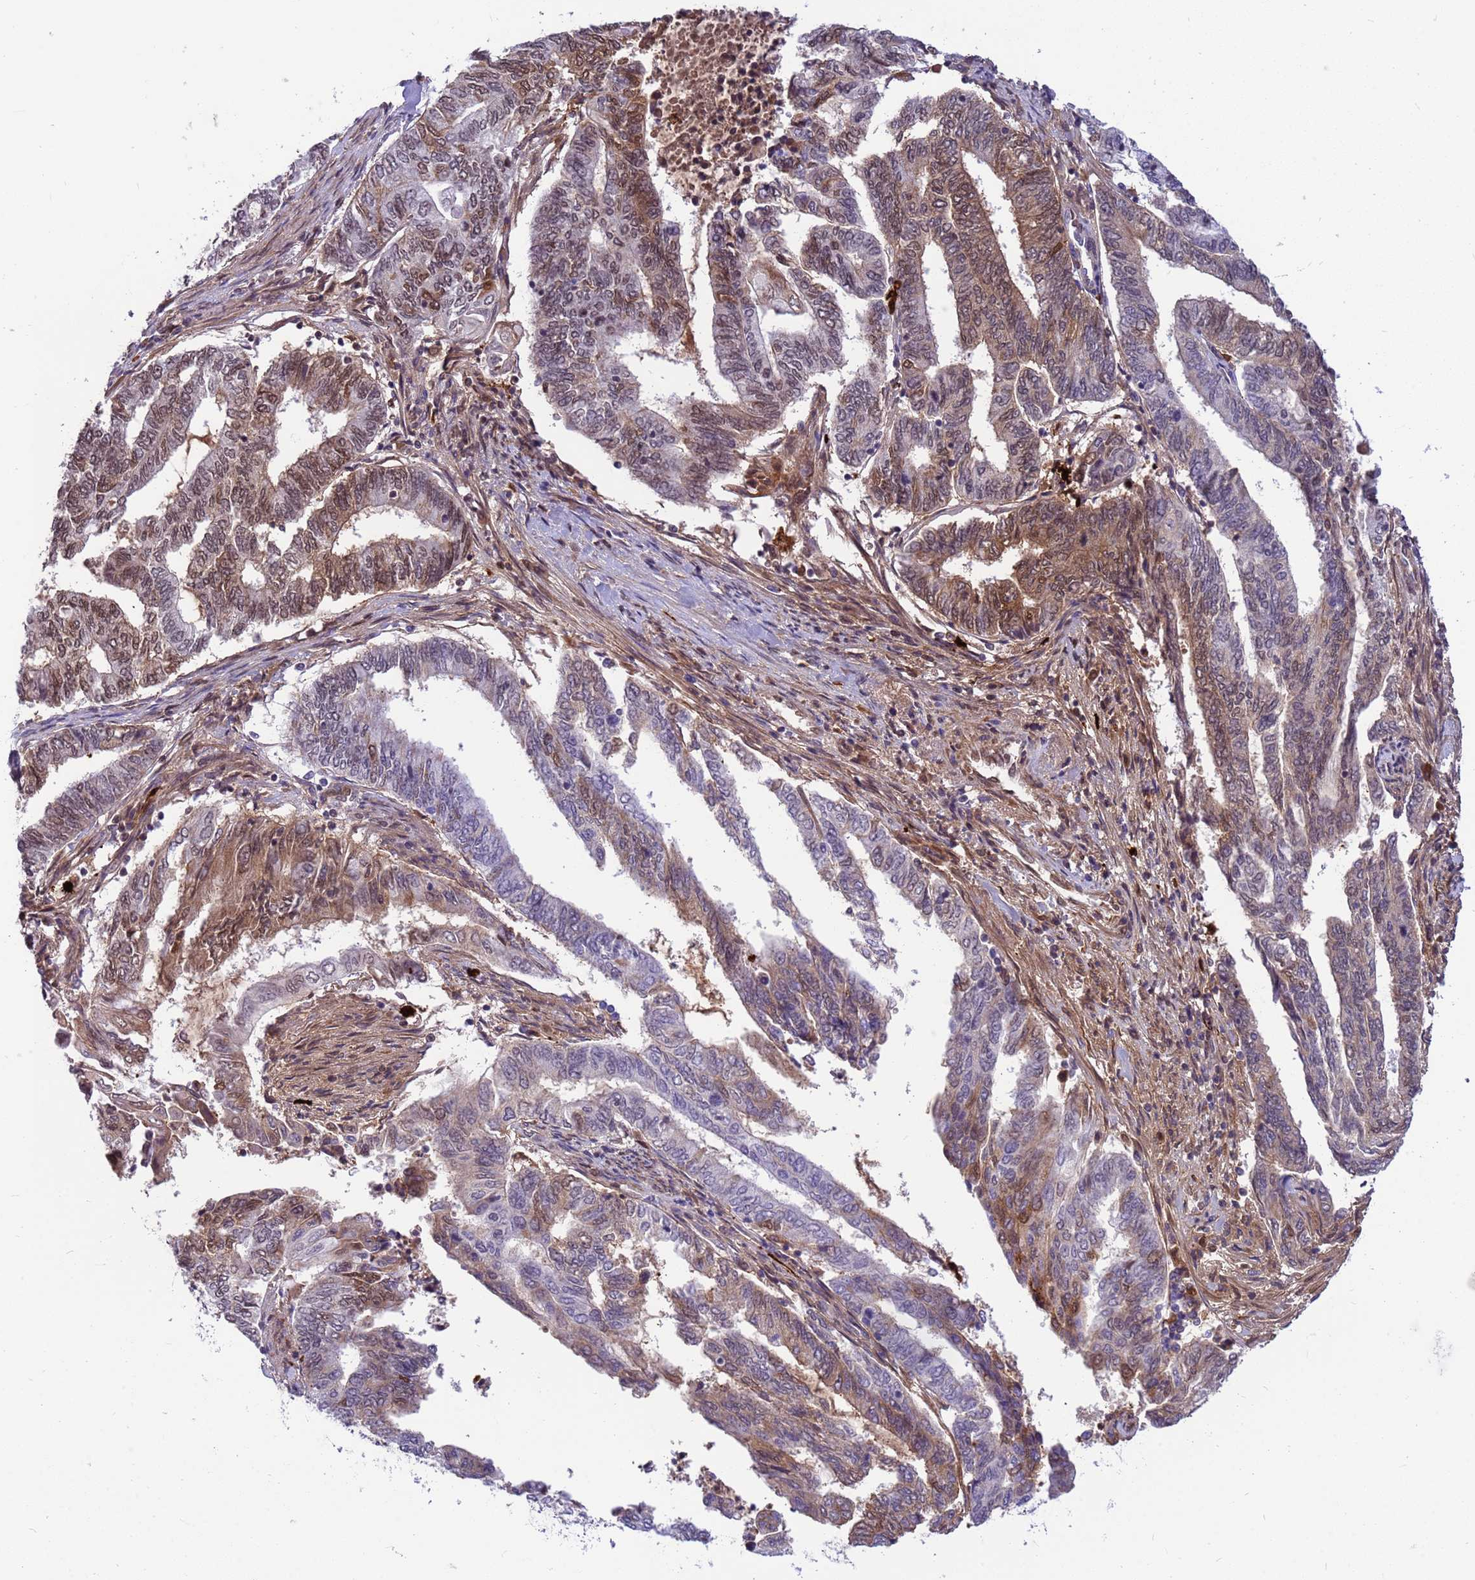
{"staining": {"intensity": "moderate", "quantity": "<25%", "location": "cytoplasmic/membranous,nuclear"}, "tissue": "endometrial cancer", "cell_type": "Tumor cells", "image_type": "cancer", "snomed": [{"axis": "morphology", "description": "Adenocarcinoma, NOS"}, {"axis": "topography", "description": "Uterus"}, {"axis": "topography", "description": "Endometrium"}], "caption": "Protein staining of endometrial cancer tissue displays moderate cytoplasmic/membranous and nuclear expression in about <25% of tumor cells. The protein is stained brown, and the nuclei are stained in blue (DAB (3,3'-diaminobenzidine) IHC with brightfield microscopy, high magnification).", "gene": "ORM1", "patient": {"sex": "female", "age": 70}}